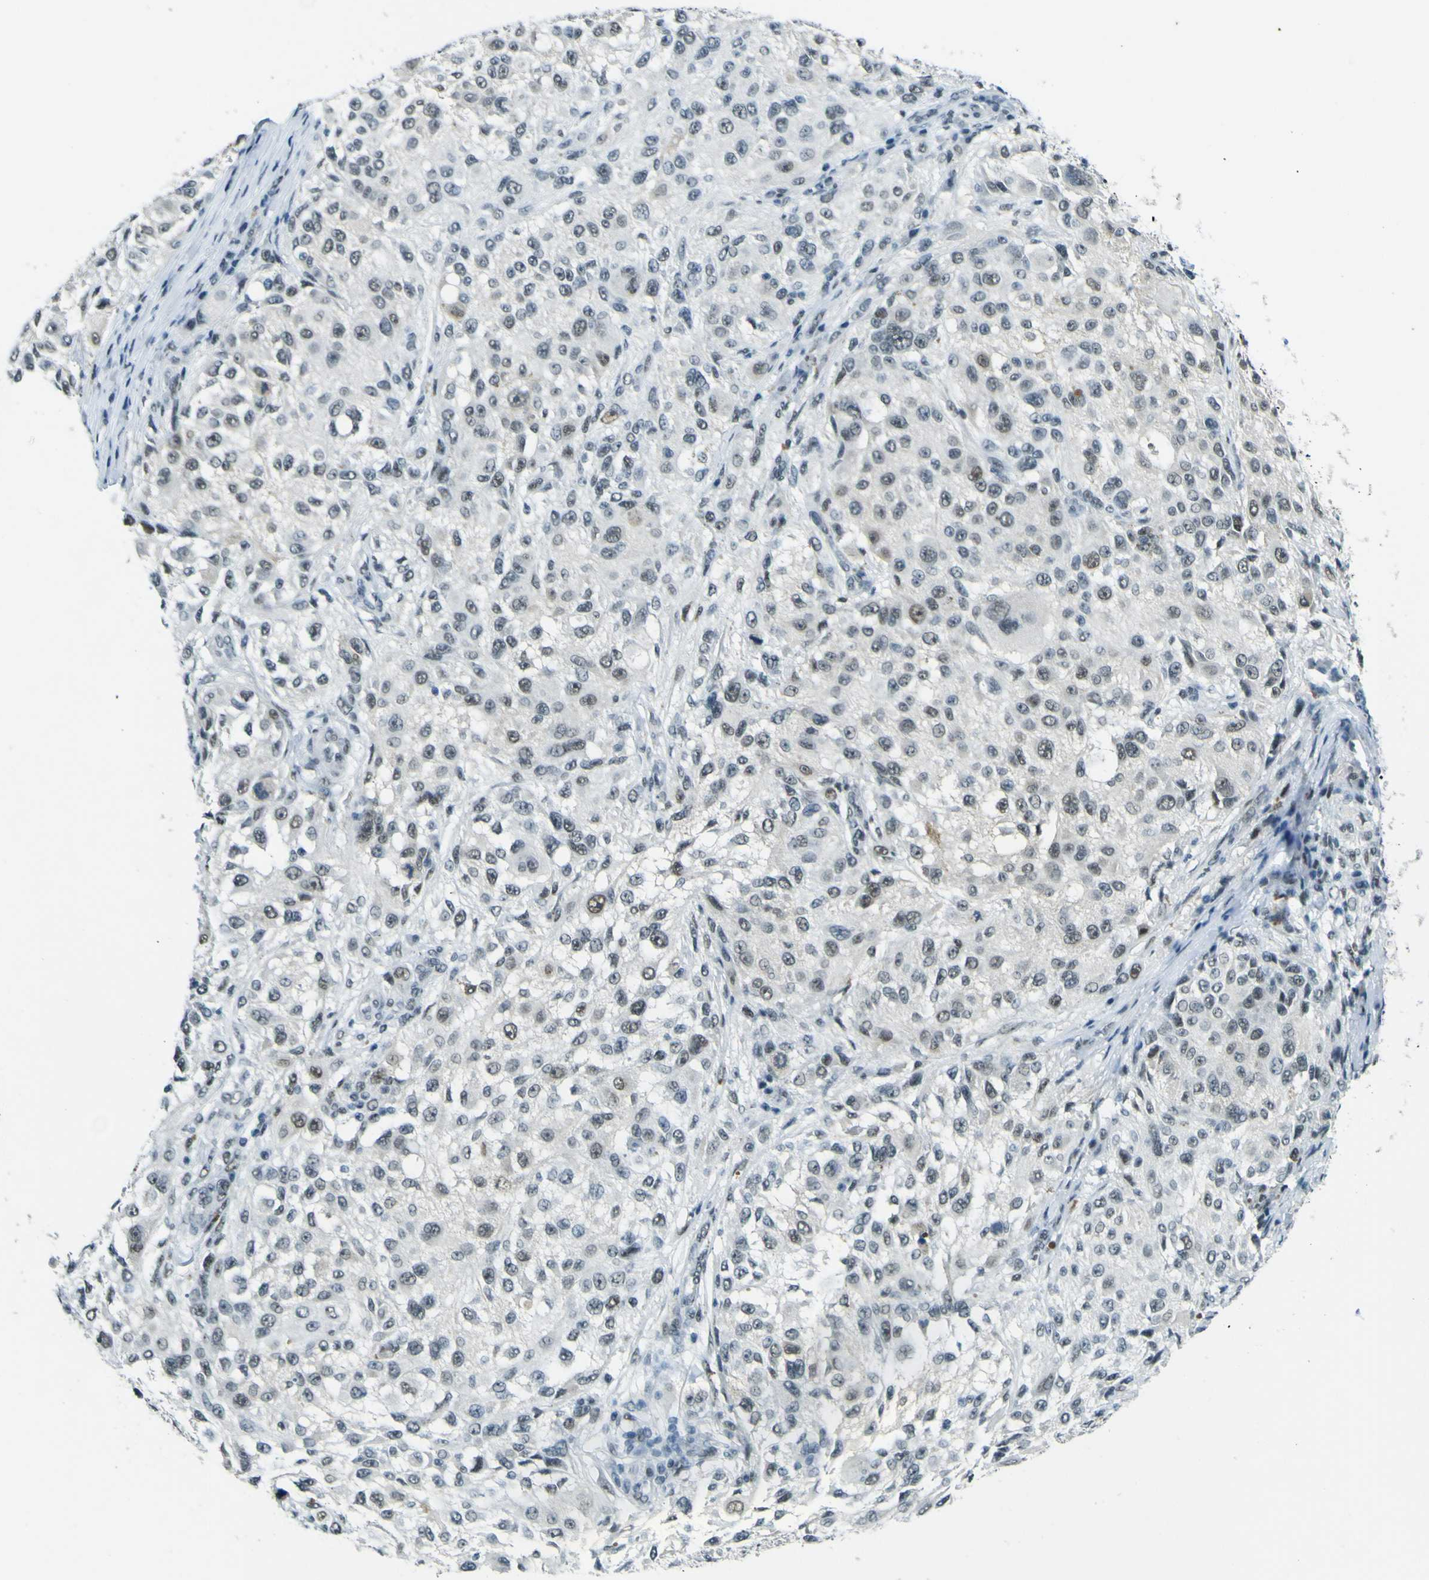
{"staining": {"intensity": "weak", "quantity": "<25%", "location": "nuclear"}, "tissue": "melanoma", "cell_type": "Tumor cells", "image_type": "cancer", "snomed": [{"axis": "morphology", "description": "Necrosis, NOS"}, {"axis": "morphology", "description": "Malignant melanoma, NOS"}, {"axis": "topography", "description": "Skin"}], "caption": "Tumor cells show no significant protein positivity in malignant melanoma.", "gene": "CEBPG", "patient": {"sex": "female", "age": 87}}